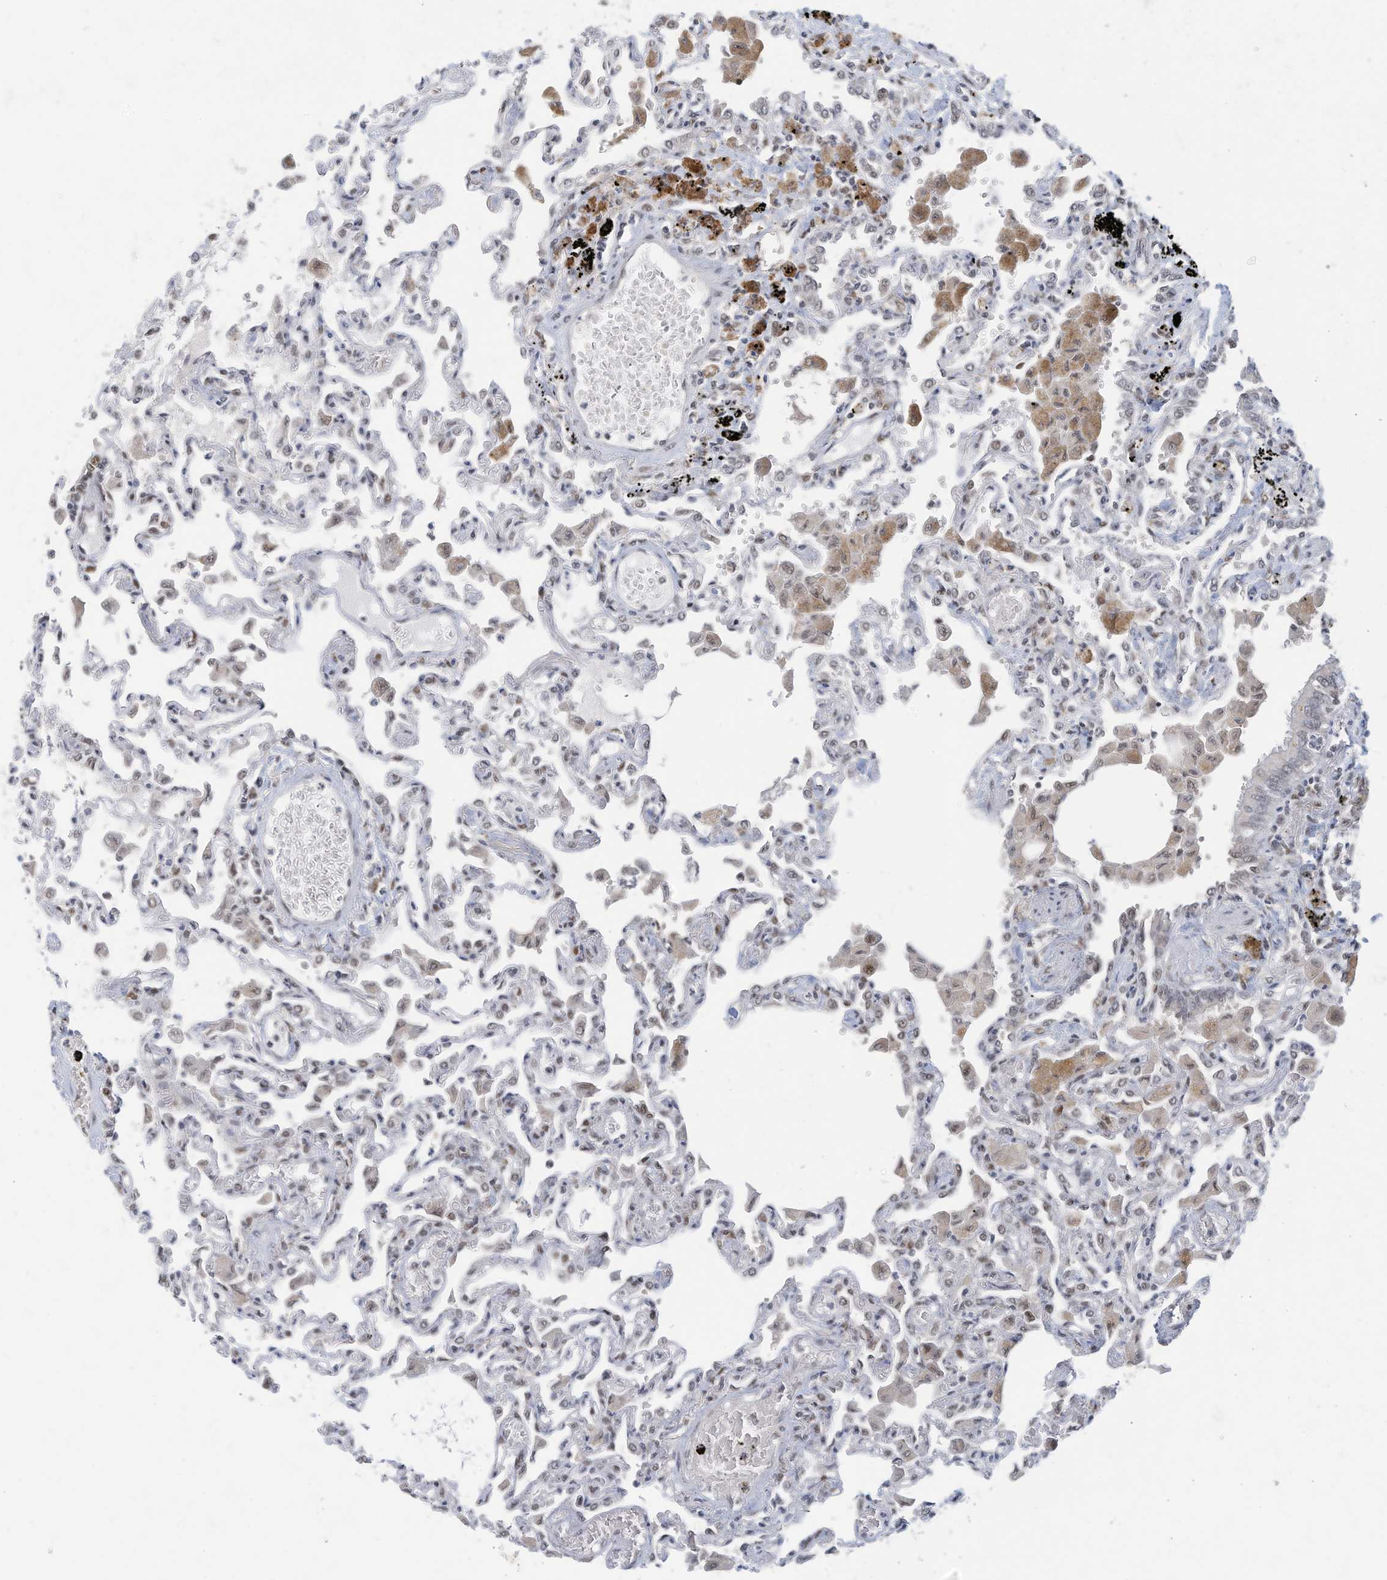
{"staining": {"intensity": "moderate", "quantity": "<25%", "location": "nuclear"}, "tissue": "lung", "cell_type": "Alveolar cells", "image_type": "normal", "snomed": [{"axis": "morphology", "description": "Normal tissue, NOS"}, {"axis": "topography", "description": "Bronchus"}, {"axis": "topography", "description": "Lung"}], "caption": "Immunohistochemistry (IHC) staining of normal lung, which reveals low levels of moderate nuclear staining in approximately <25% of alveolar cells indicating moderate nuclear protein positivity. The staining was performed using DAB (brown) for protein detection and nuclei were counterstained in hematoxylin (blue).", "gene": "OGT", "patient": {"sex": "female", "age": 49}}